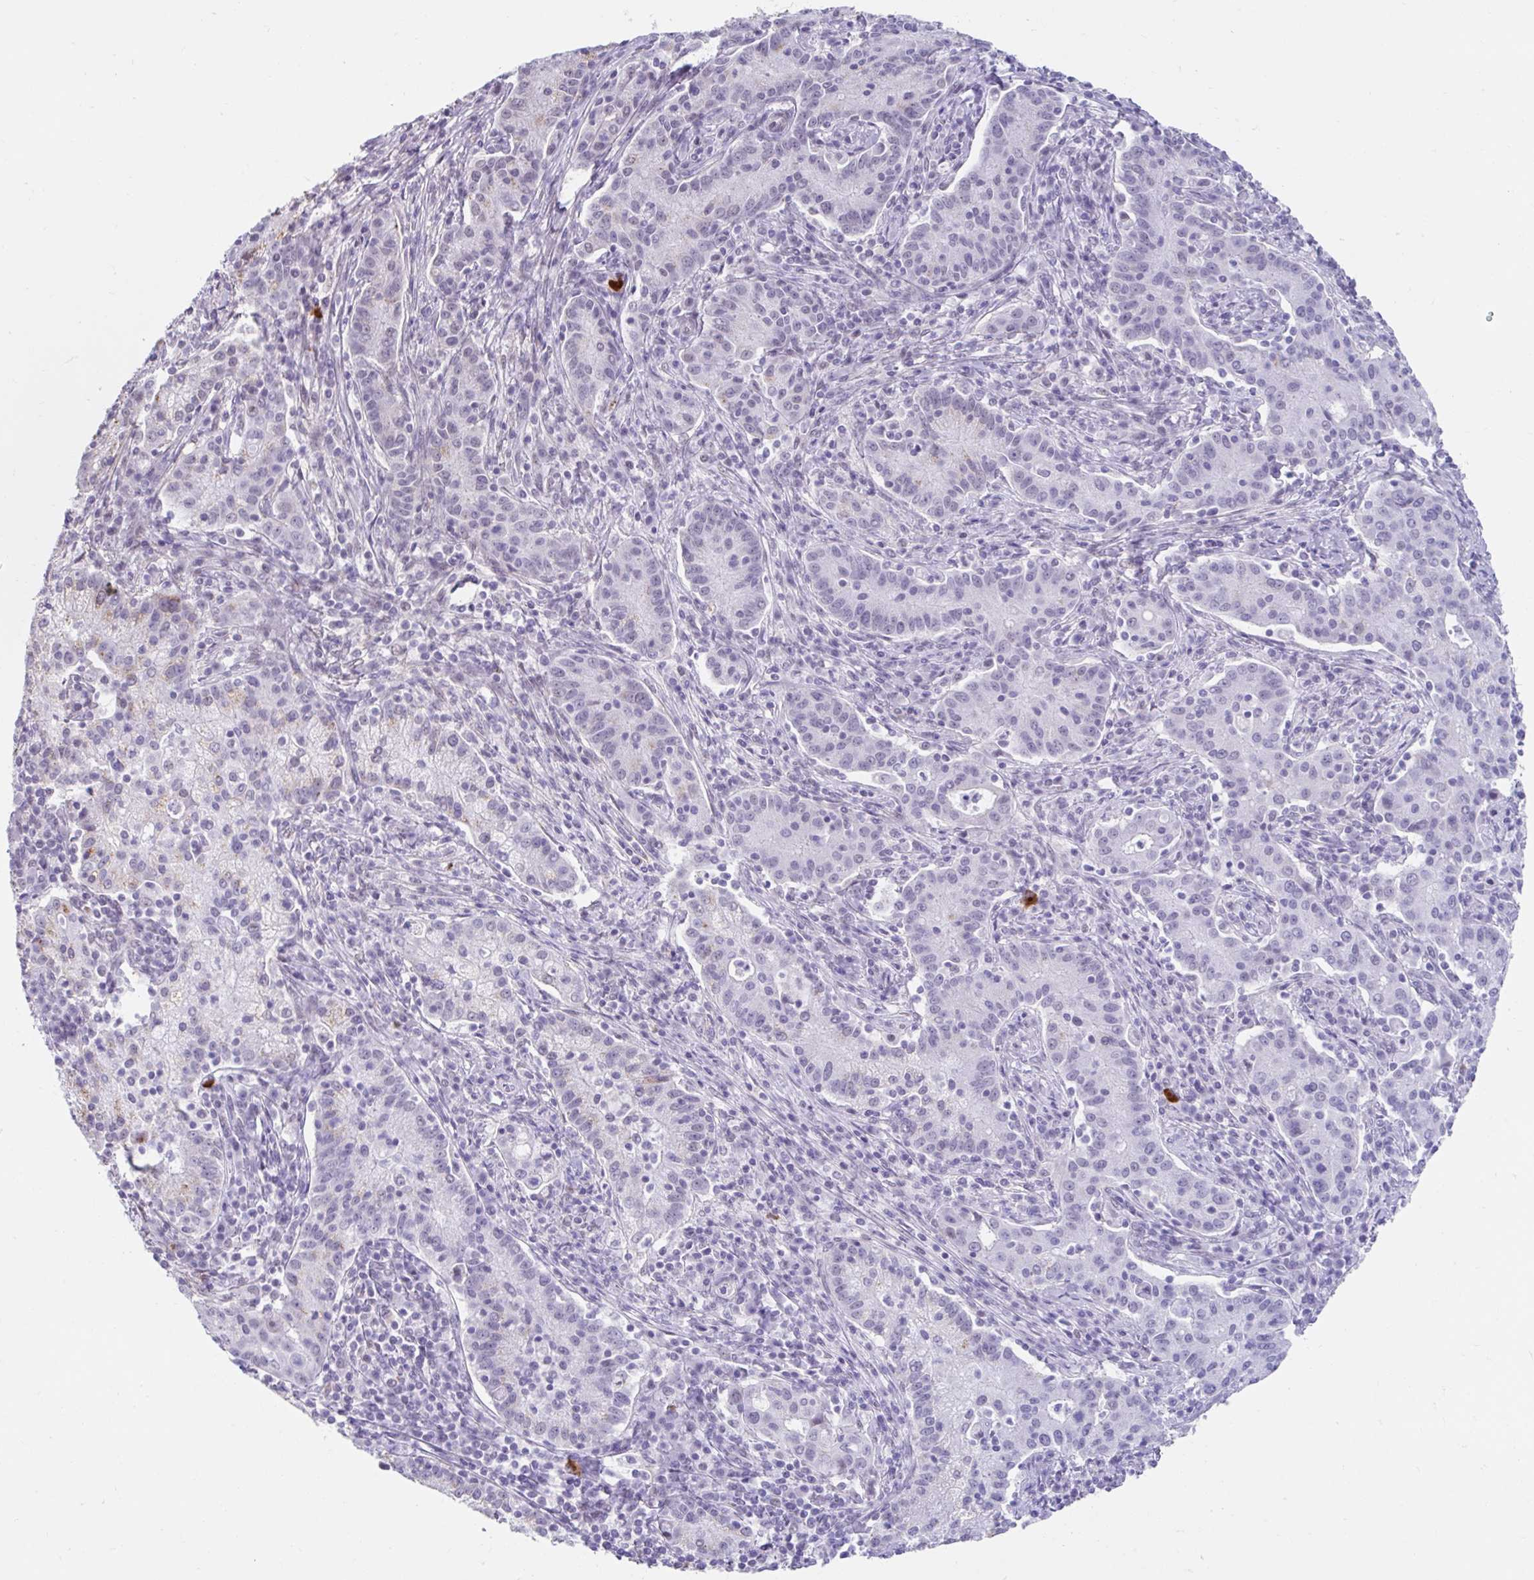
{"staining": {"intensity": "negative", "quantity": "none", "location": "none"}, "tissue": "cervical cancer", "cell_type": "Tumor cells", "image_type": "cancer", "snomed": [{"axis": "morphology", "description": "Normal tissue, NOS"}, {"axis": "morphology", "description": "Adenocarcinoma, NOS"}, {"axis": "topography", "description": "Cervix"}], "caption": "Protein analysis of adenocarcinoma (cervical) displays no significant staining in tumor cells.", "gene": "DCAF17", "patient": {"sex": "female", "age": 44}}